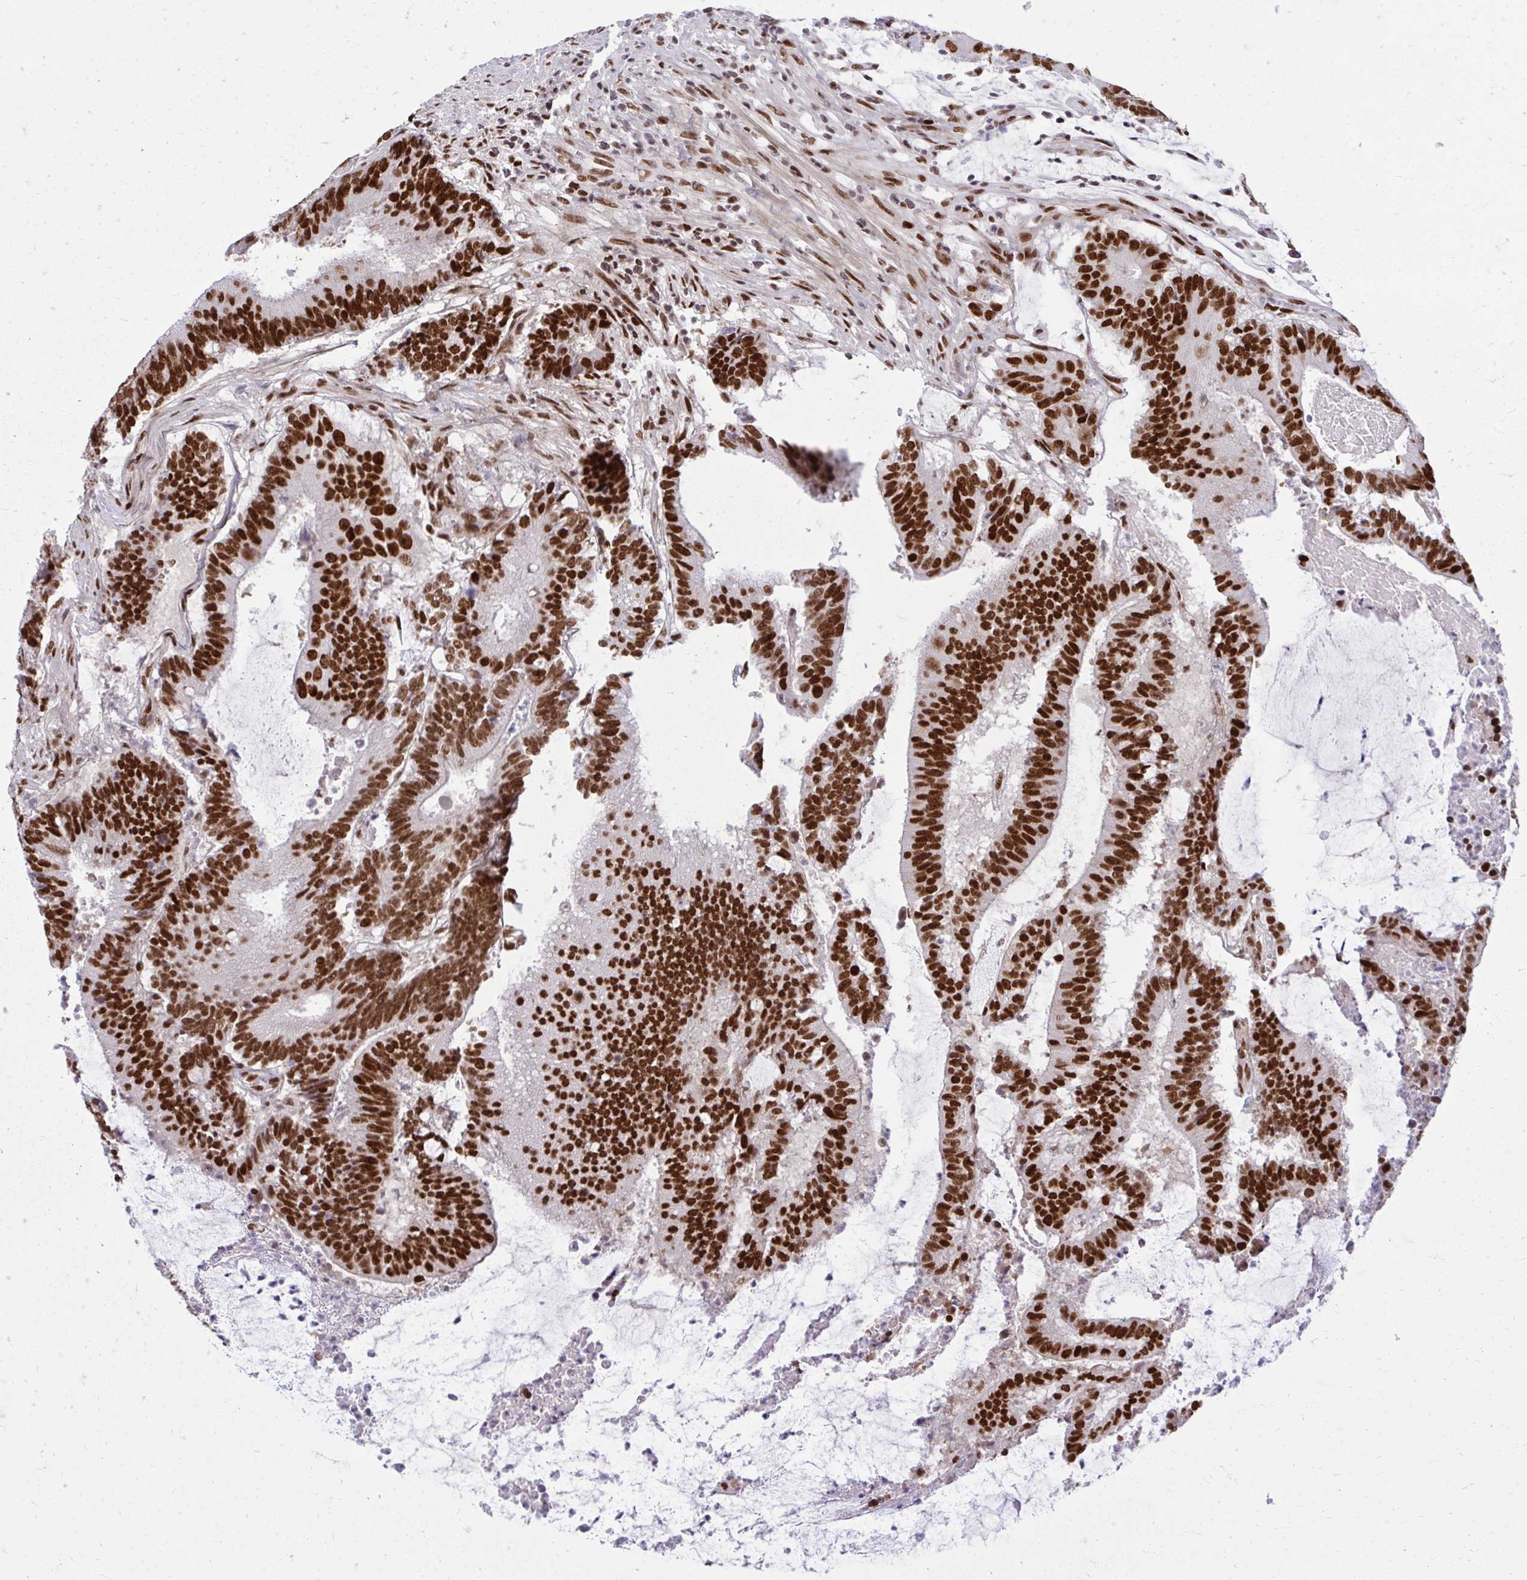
{"staining": {"intensity": "strong", "quantity": ">75%", "location": "nuclear"}, "tissue": "colorectal cancer", "cell_type": "Tumor cells", "image_type": "cancer", "snomed": [{"axis": "morphology", "description": "Adenocarcinoma, NOS"}, {"axis": "topography", "description": "Colon"}], "caption": "A high-resolution image shows immunohistochemistry staining of colorectal cancer (adenocarcinoma), which shows strong nuclear positivity in approximately >75% of tumor cells.", "gene": "CDYL", "patient": {"sex": "female", "age": 43}}